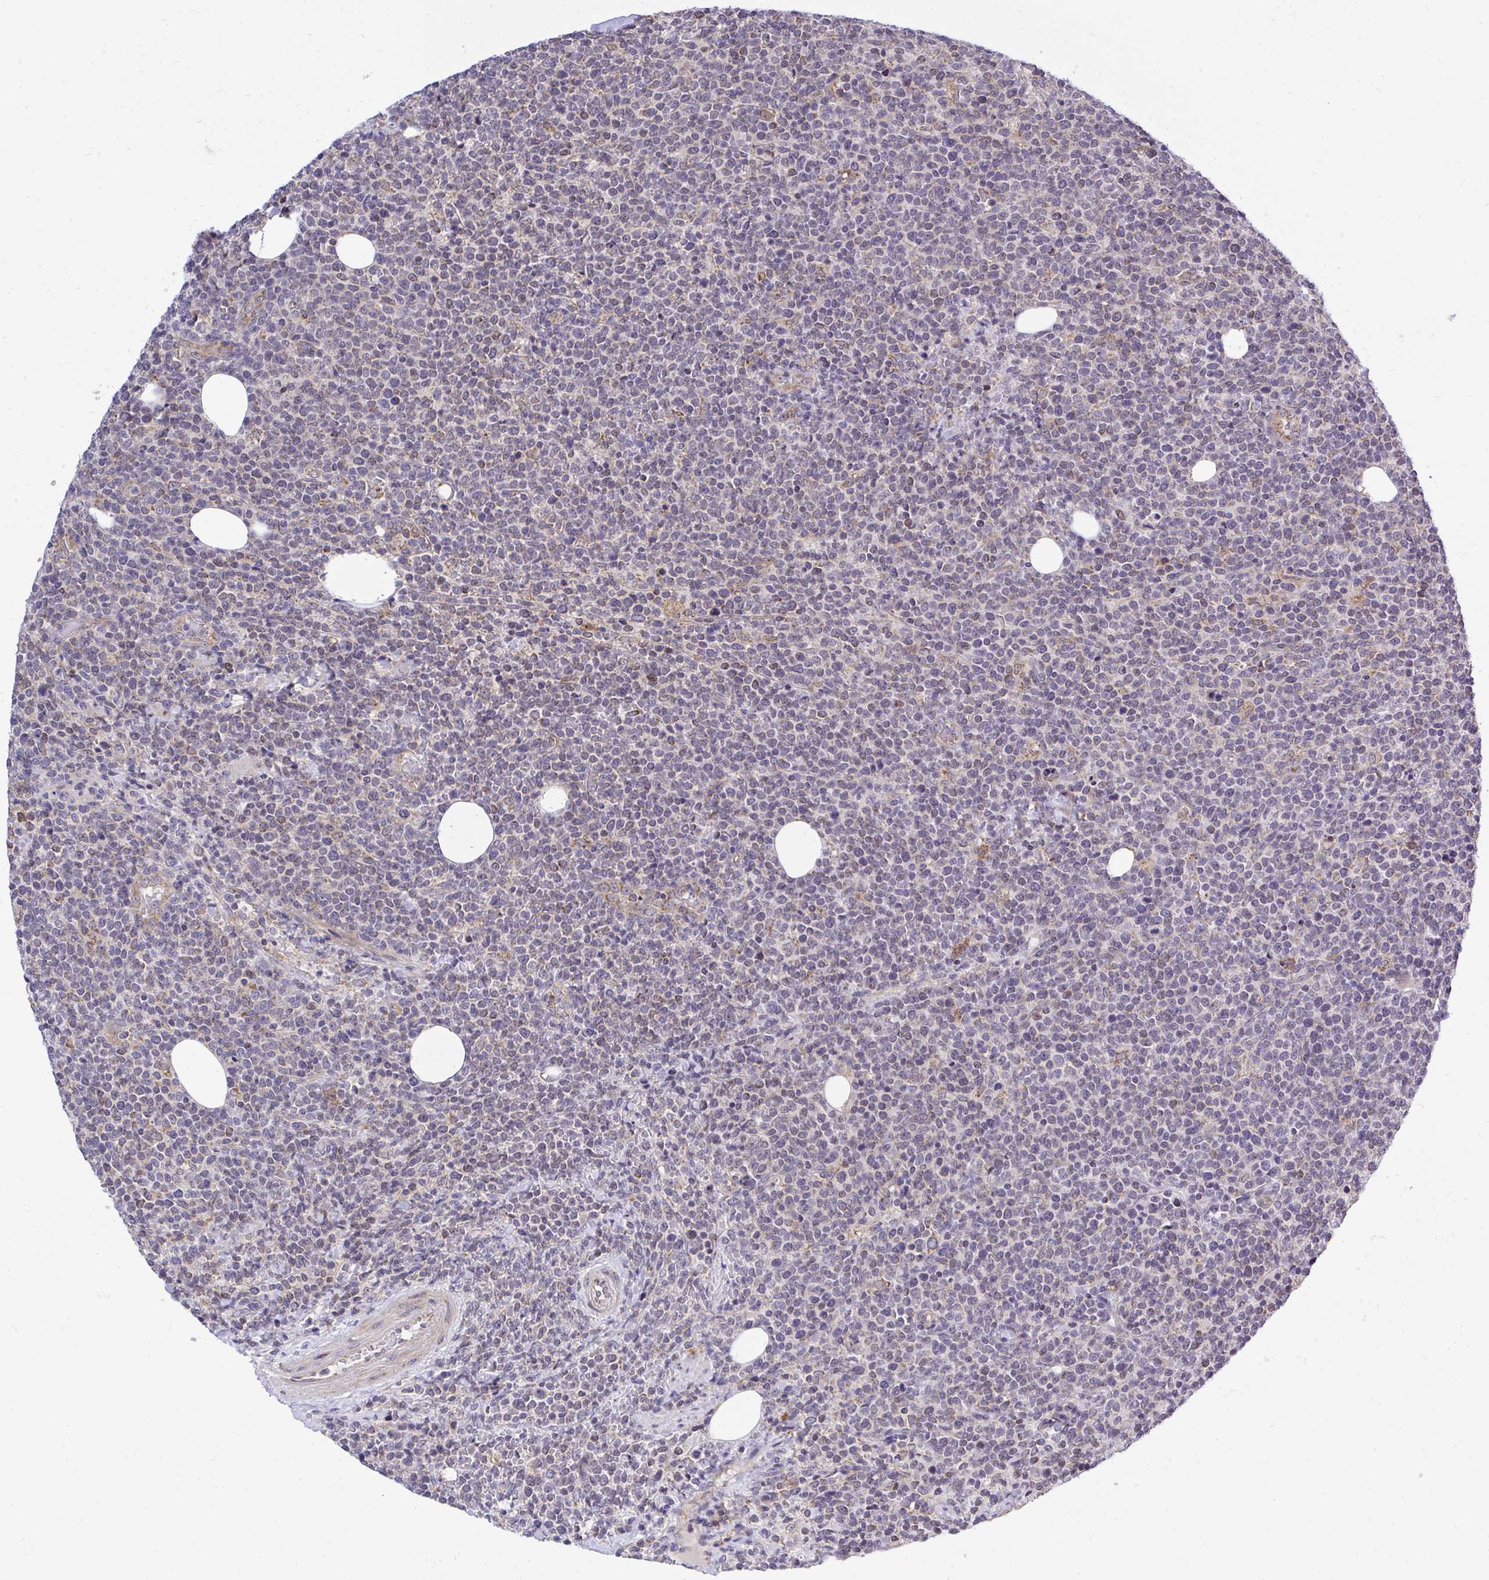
{"staining": {"intensity": "weak", "quantity": "<25%", "location": "cytoplasmic/membranous"}, "tissue": "lymphoma", "cell_type": "Tumor cells", "image_type": "cancer", "snomed": [{"axis": "morphology", "description": "Malignant lymphoma, non-Hodgkin's type, High grade"}, {"axis": "topography", "description": "Lymph node"}], "caption": "There is no significant staining in tumor cells of lymphoma. (Brightfield microscopy of DAB (3,3'-diaminobenzidine) IHC at high magnification).", "gene": "XAF1", "patient": {"sex": "male", "age": 61}}